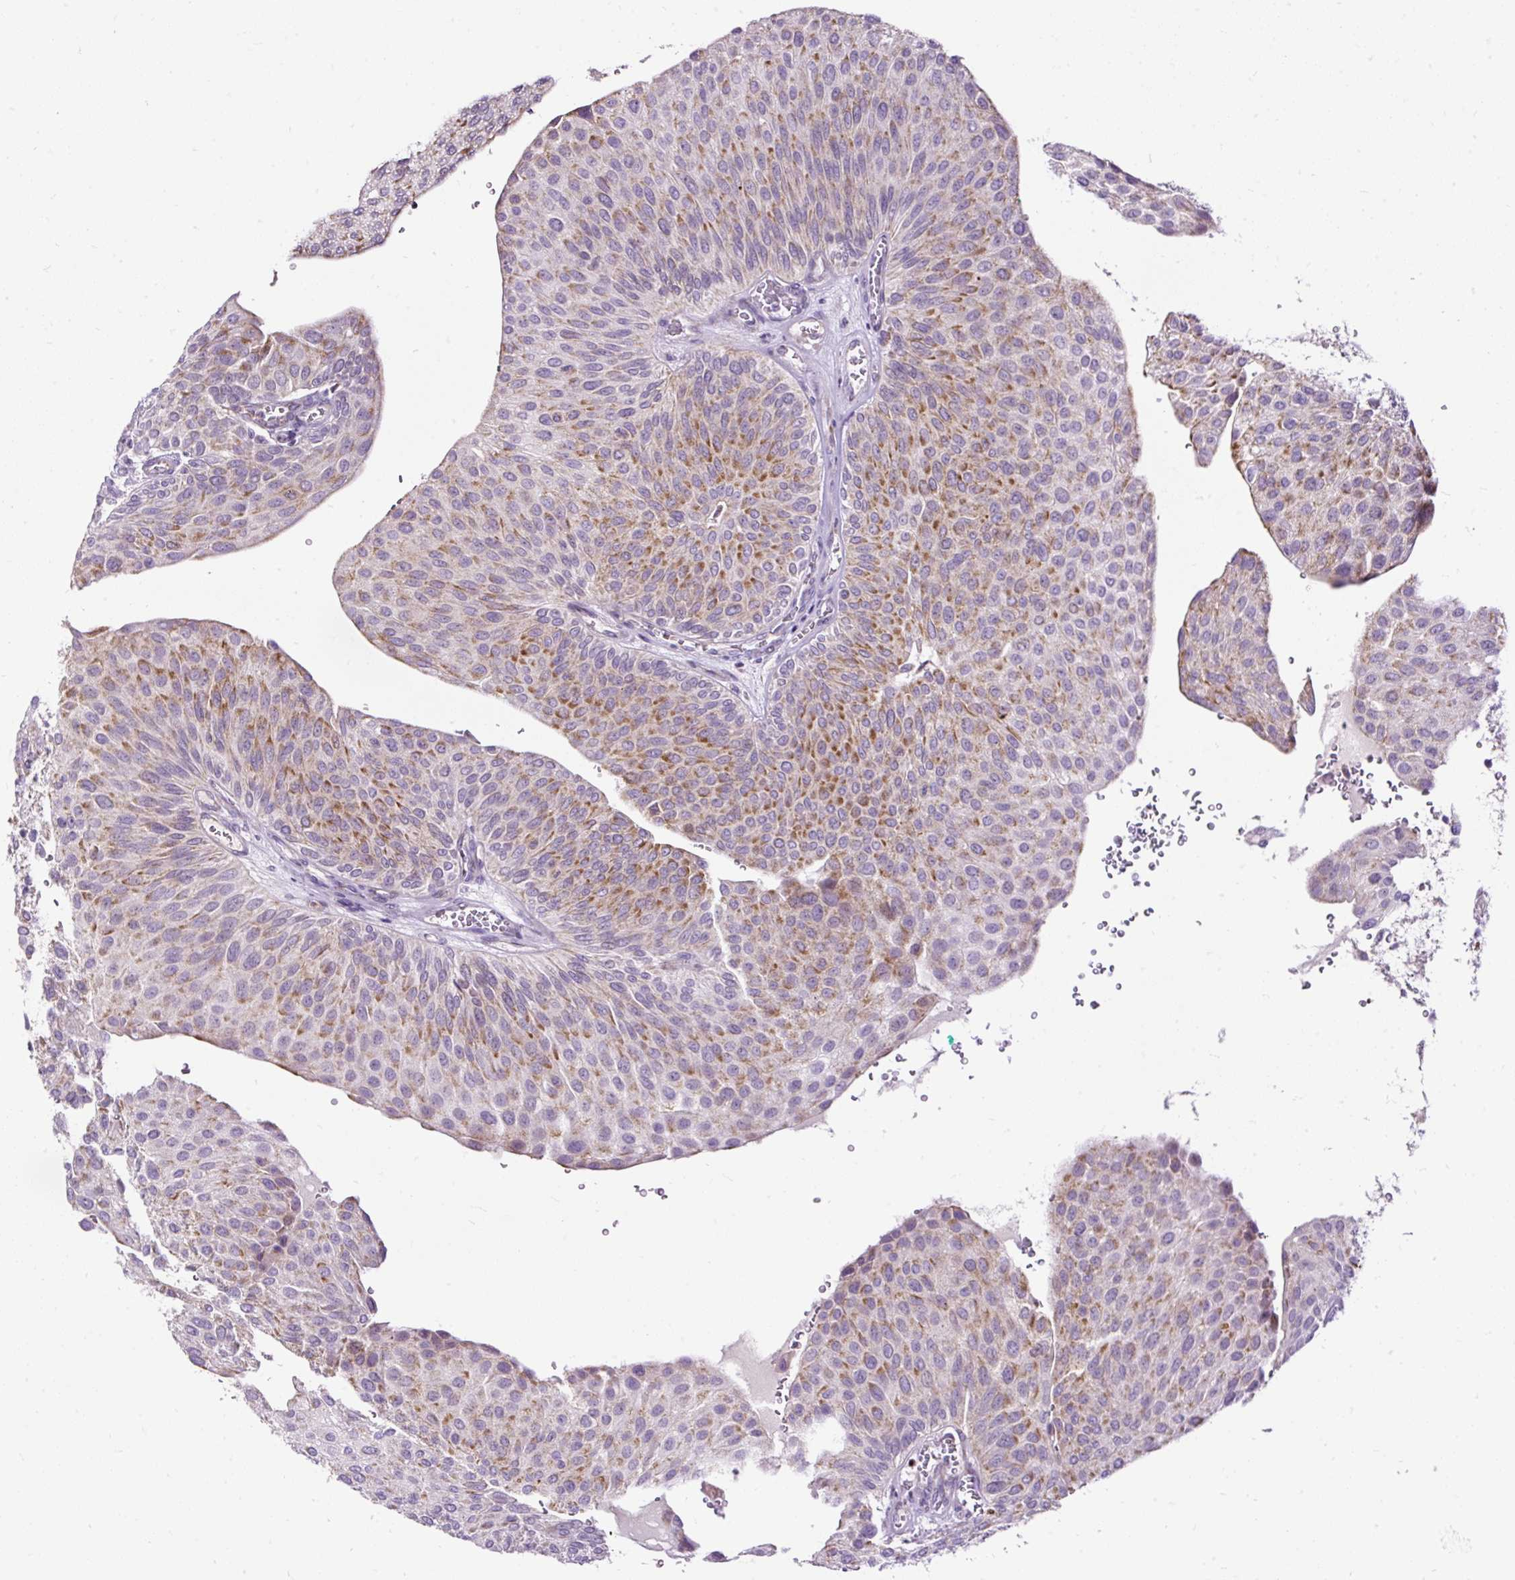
{"staining": {"intensity": "moderate", "quantity": "25%-75%", "location": "cytoplasmic/membranous"}, "tissue": "urothelial cancer", "cell_type": "Tumor cells", "image_type": "cancer", "snomed": [{"axis": "morphology", "description": "Urothelial carcinoma, NOS"}, {"axis": "topography", "description": "Urinary bladder"}], "caption": "Immunohistochemistry (DAB (3,3'-diaminobenzidine)) staining of human transitional cell carcinoma demonstrates moderate cytoplasmic/membranous protein expression in about 25%-75% of tumor cells.", "gene": "FMC1", "patient": {"sex": "male", "age": 67}}